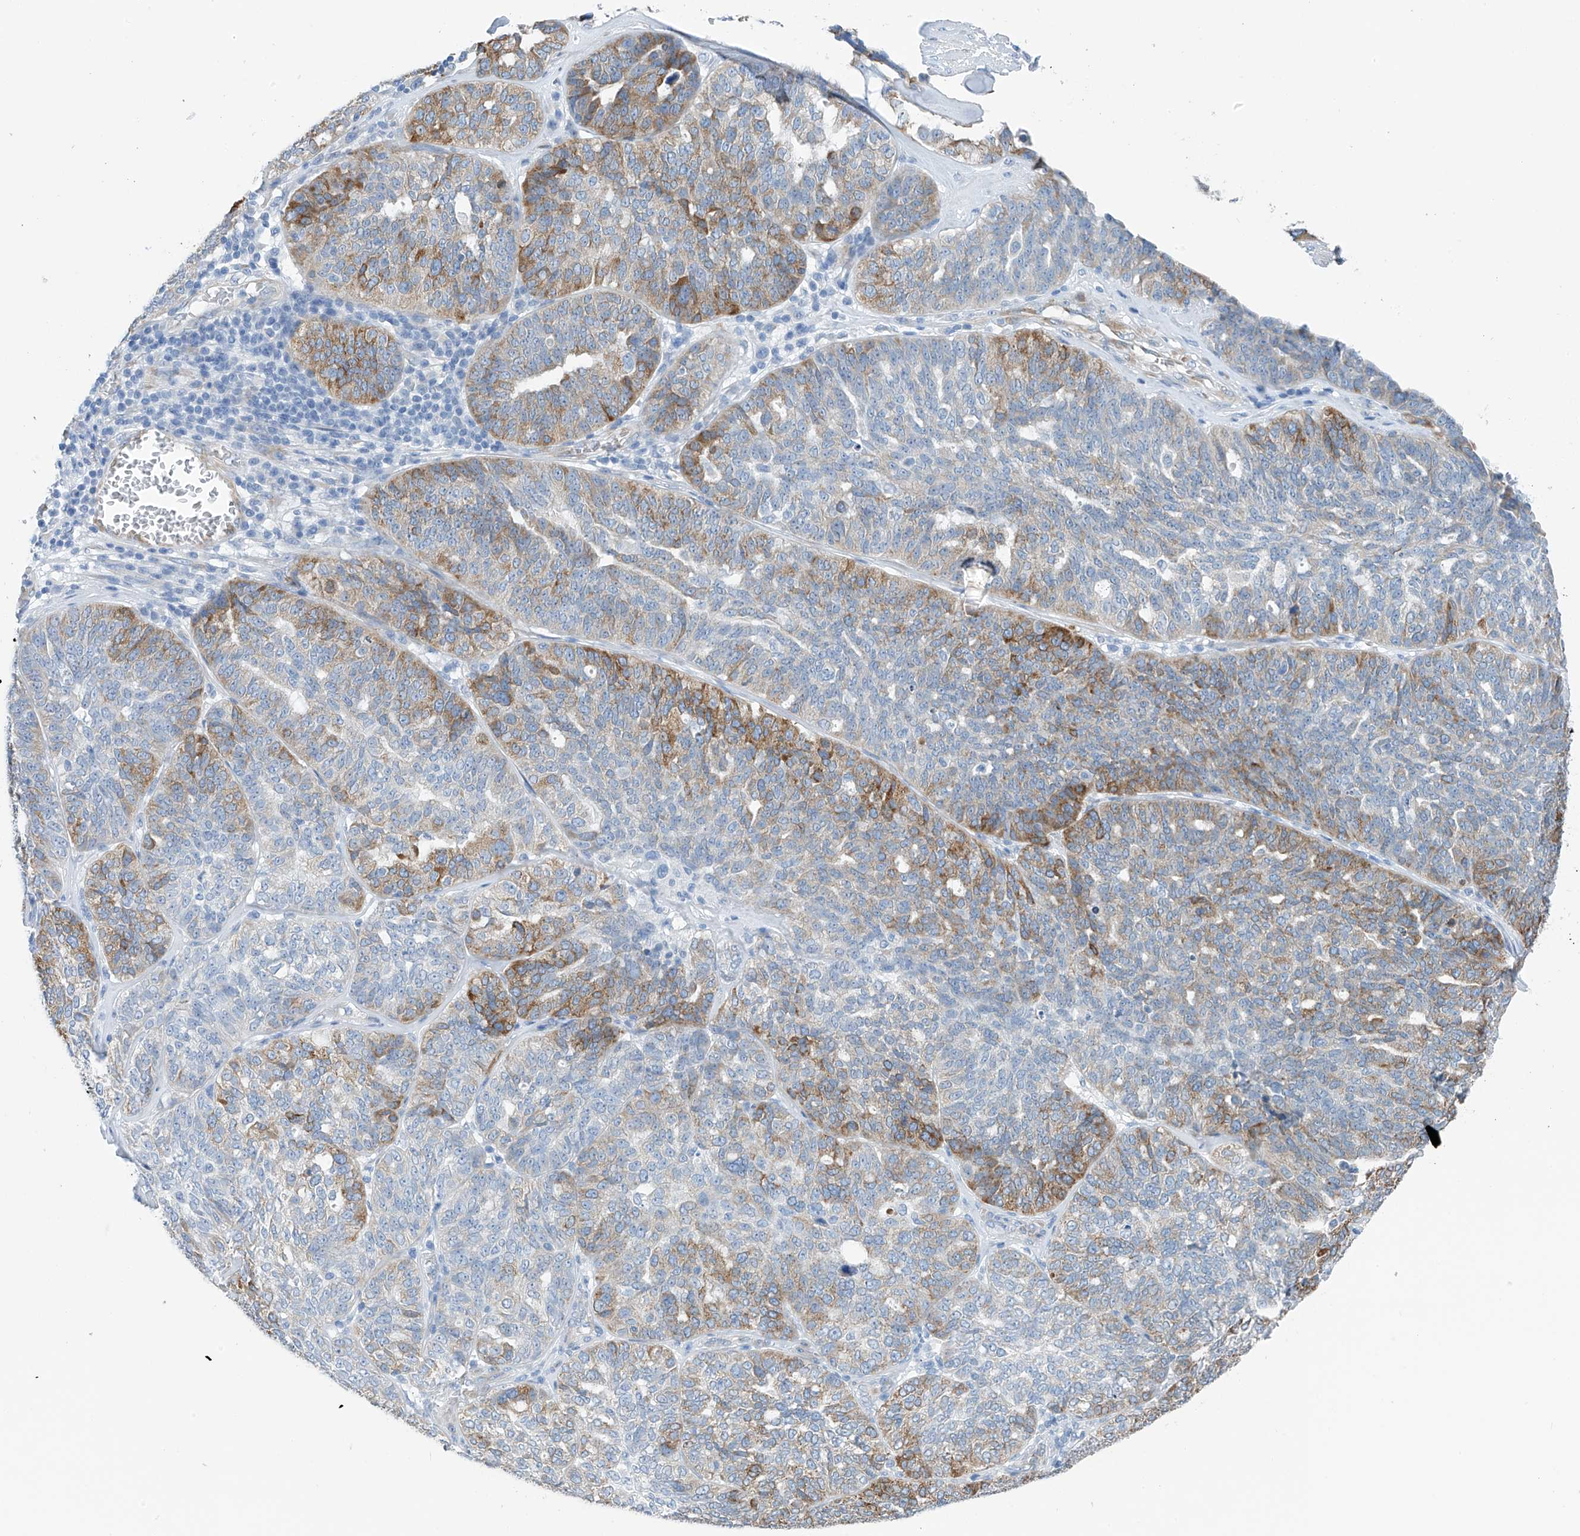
{"staining": {"intensity": "moderate", "quantity": "25%-75%", "location": "cytoplasmic/membranous"}, "tissue": "ovarian cancer", "cell_type": "Tumor cells", "image_type": "cancer", "snomed": [{"axis": "morphology", "description": "Cystadenocarcinoma, serous, NOS"}, {"axis": "topography", "description": "Ovary"}], "caption": "Immunohistochemistry (IHC) of human ovarian serous cystadenocarcinoma shows medium levels of moderate cytoplasmic/membranous staining in about 25%-75% of tumor cells. (DAB (3,3'-diaminobenzidine) = brown stain, brightfield microscopy at high magnification).", "gene": "RCN2", "patient": {"sex": "female", "age": 59}}